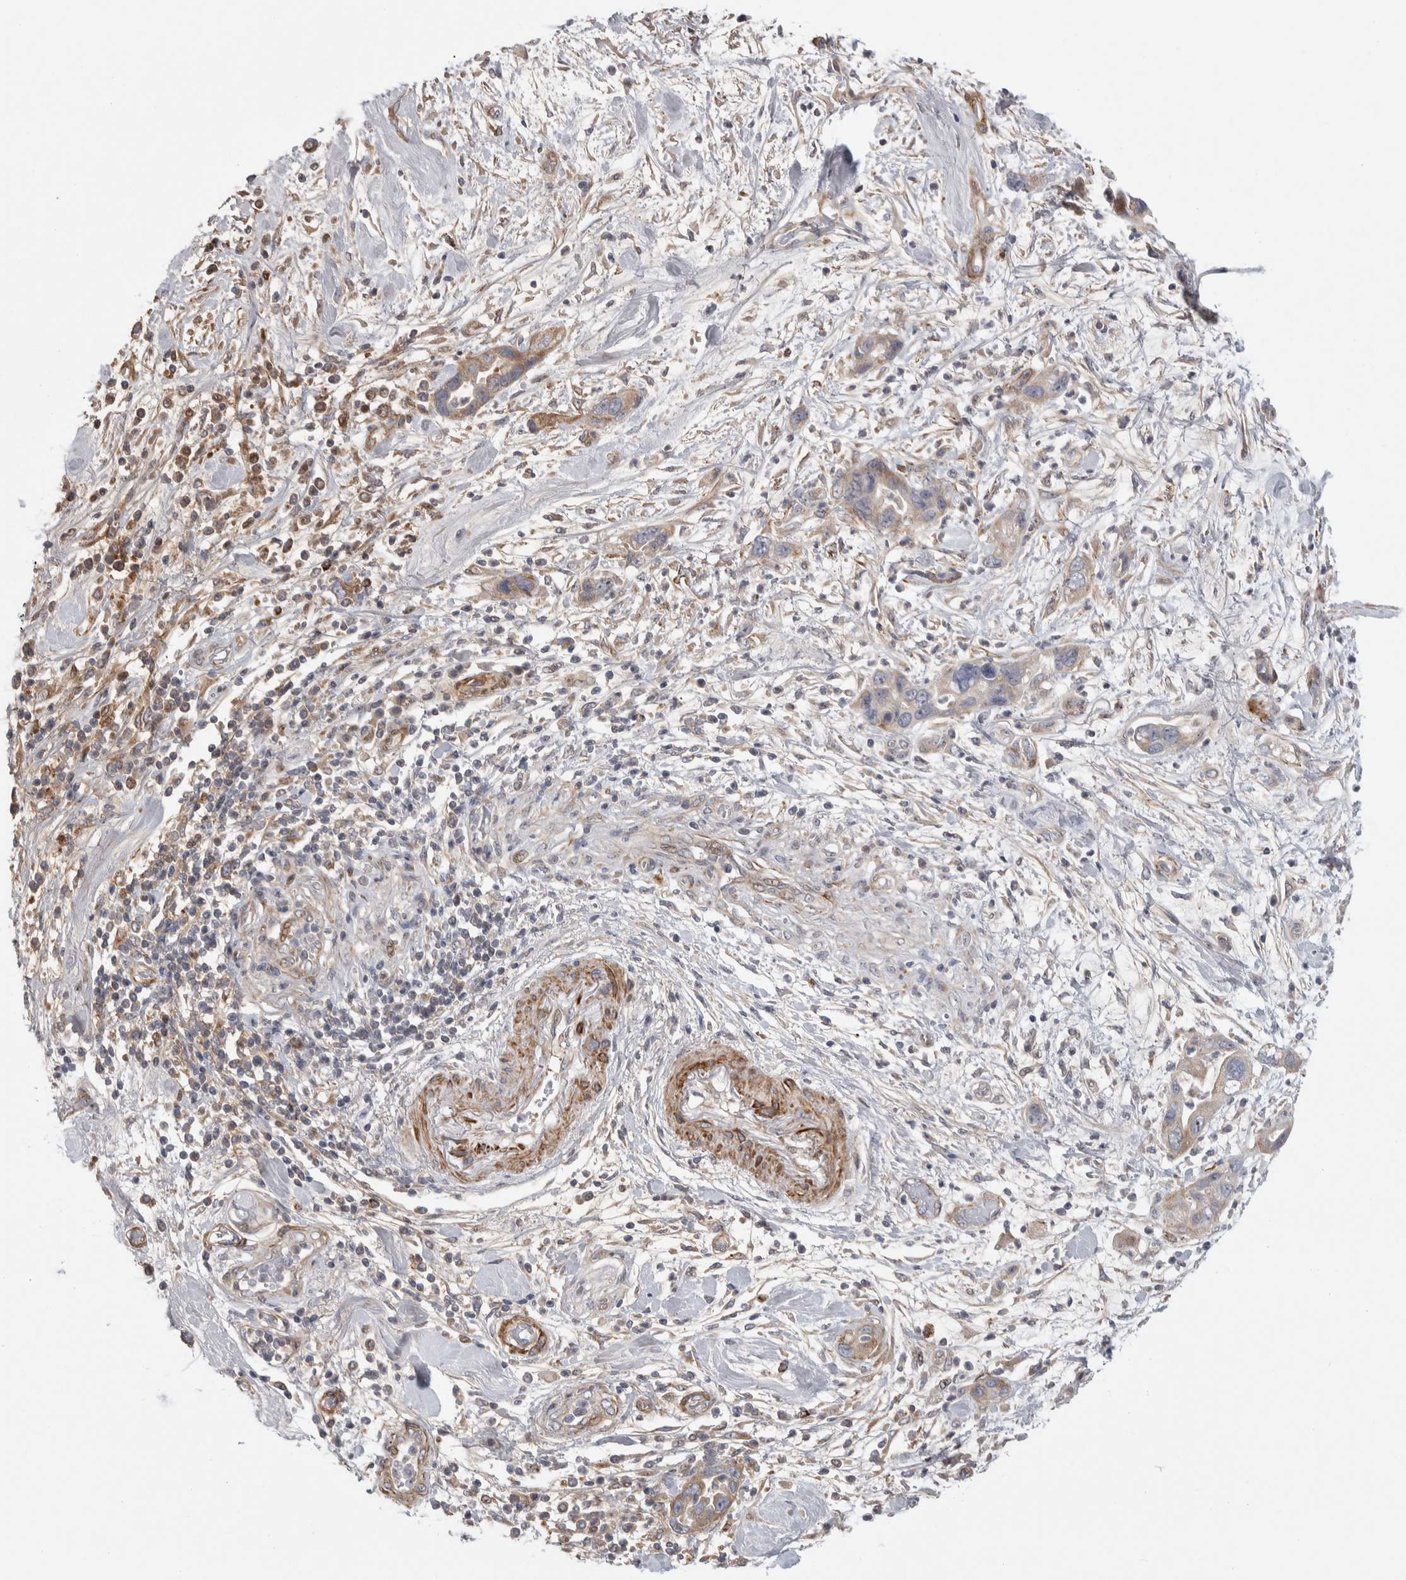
{"staining": {"intensity": "weak", "quantity": ">75%", "location": "cytoplasmic/membranous"}, "tissue": "pancreatic cancer", "cell_type": "Tumor cells", "image_type": "cancer", "snomed": [{"axis": "morphology", "description": "Adenocarcinoma, NOS"}, {"axis": "topography", "description": "Pancreas"}], "caption": "Immunohistochemistry (IHC) staining of pancreatic cancer, which displays low levels of weak cytoplasmic/membranous positivity in about >75% of tumor cells indicating weak cytoplasmic/membranous protein expression. The staining was performed using DAB (3,3'-diaminobenzidine) (brown) for protein detection and nuclei were counterstained in hematoxylin (blue).", "gene": "PSMG3", "patient": {"sex": "female", "age": 70}}